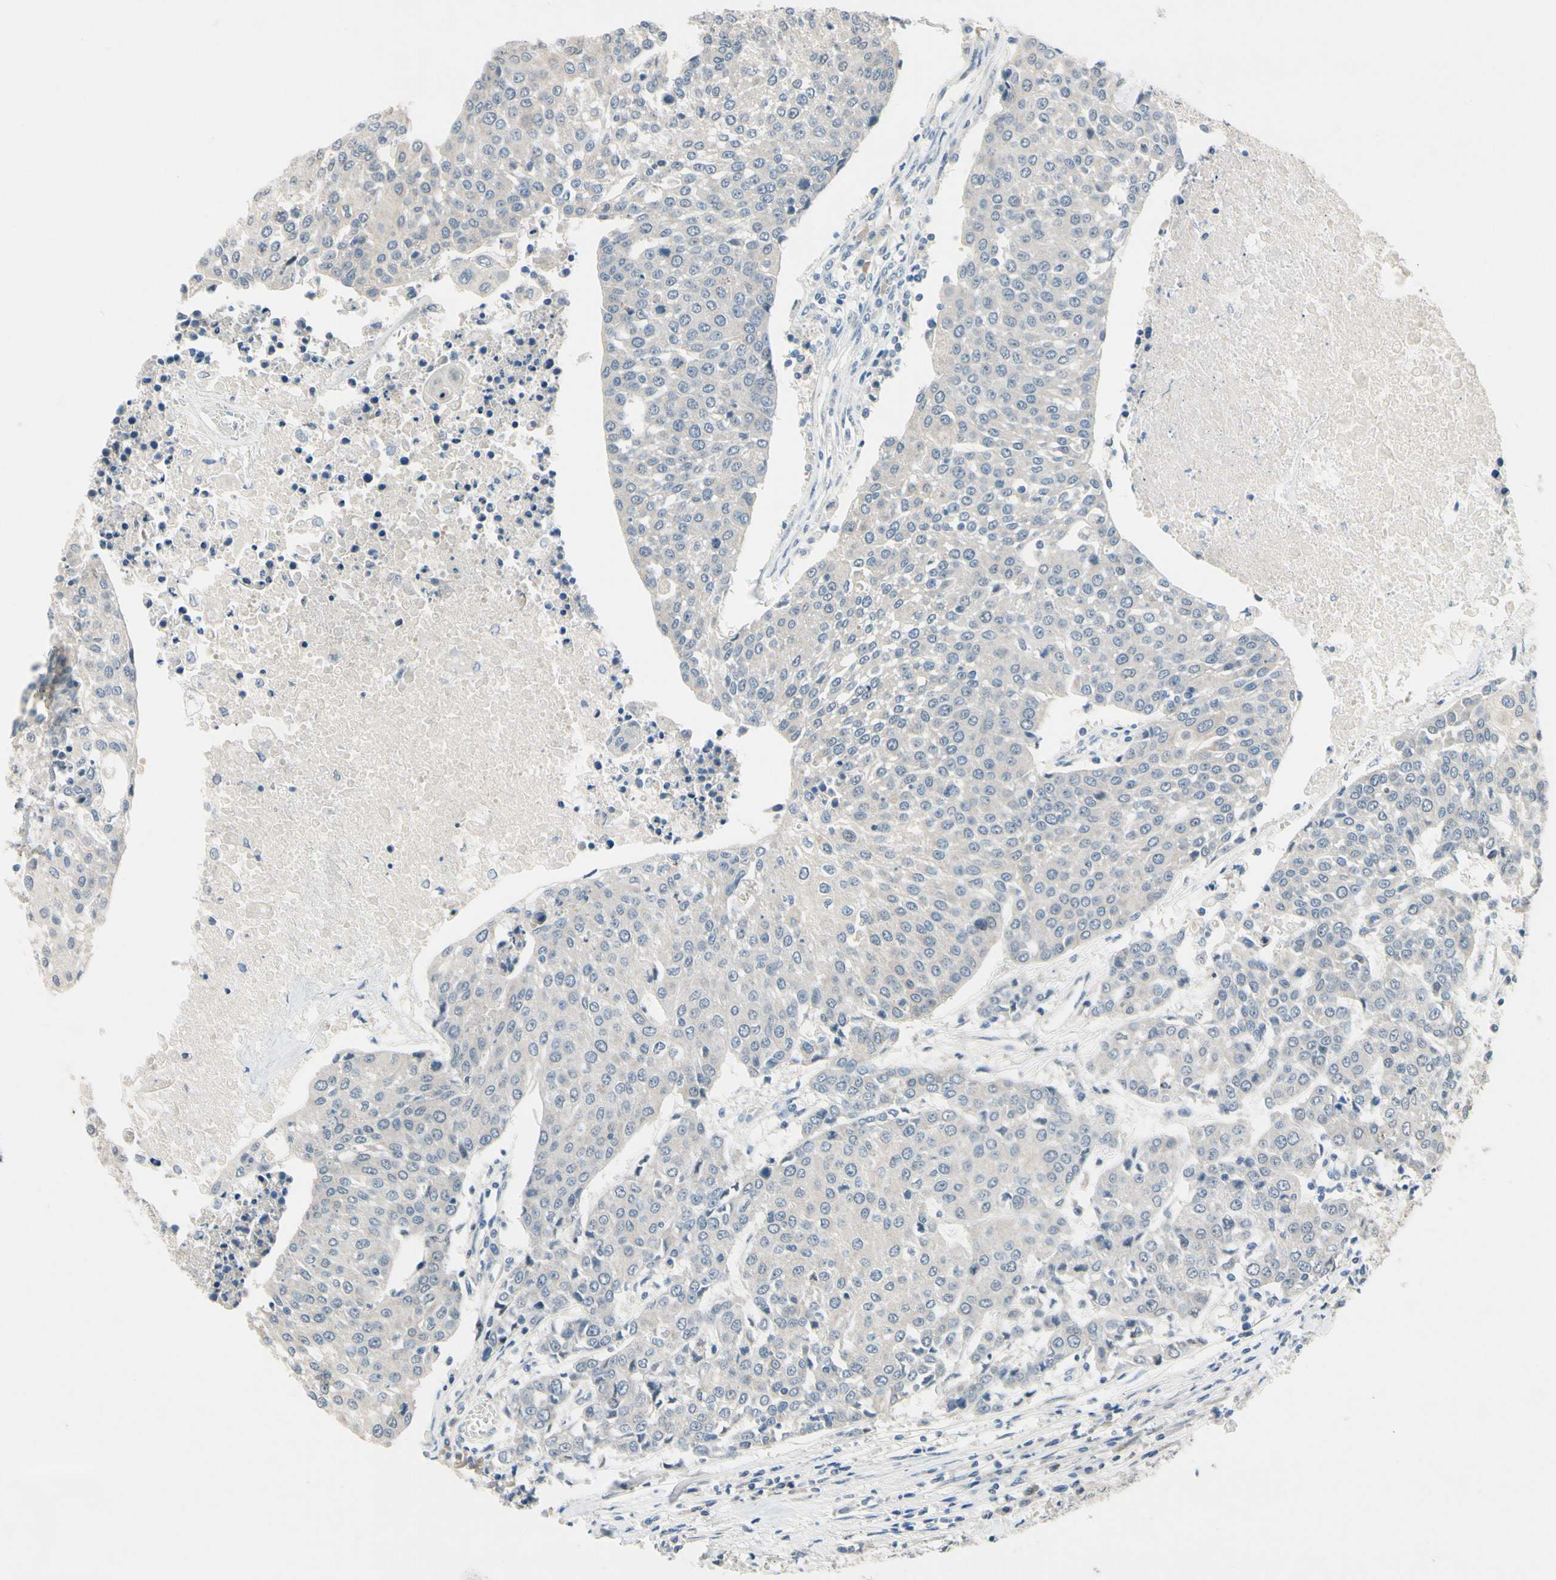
{"staining": {"intensity": "negative", "quantity": "none", "location": "none"}, "tissue": "urothelial cancer", "cell_type": "Tumor cells", "image_type": "cancer", "snomed": [{"axis": "morphology", "description": "Urothelial carcinoma, High grade"}, {"axis": "topography", "description": "Urinary bladder"}], "caption": "Immunohistochemical staining of urothelial cancer reveals no significant staining in tumor cells. (DAB (3,3'-diaminobenzidine) immunohistochemistry (IHC) with hematoxylin counter stain).", "gene": "SLC27A6", "patient": {"sex": "female", "age": 85}}